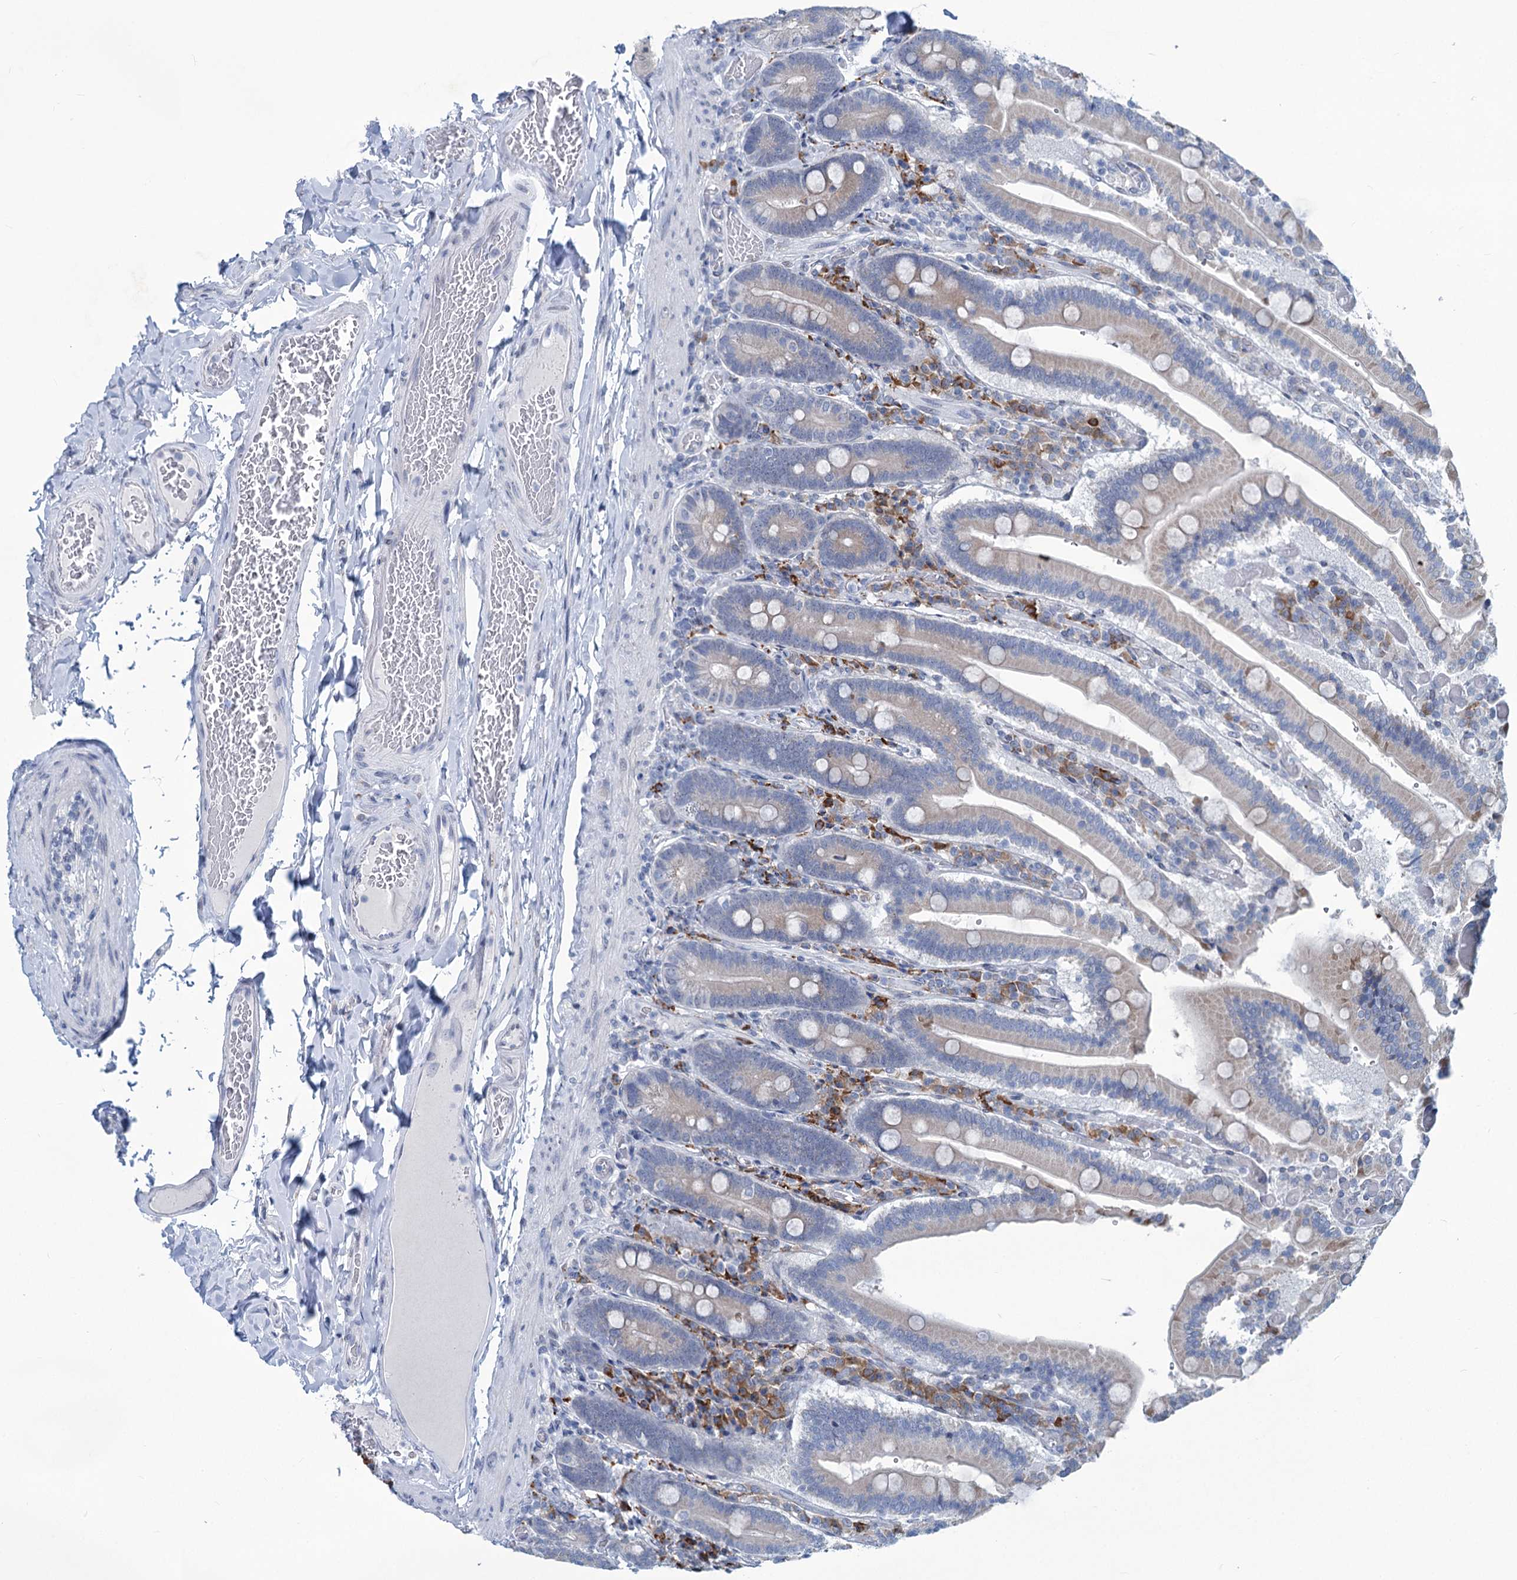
{"staining": {"intensity": "moderate", "quantity": "25%-75%", "location": "cytoplasmic/membranous"}, "tissue": "duodenum", "cell_type": "Glandular cells", "image_type": "normal", "snomed": [{"axis": "morphology", "description": "Normal tissue, NOS"}, {"axis": "topography", "description": "Duodenum"}], "caption": "About 25%-75% of glandular cells in unremarkable human duodenum demonstrate moderate cytoplasmic/membranous protein staining as visualized by brown immunohistochemical staining.", "gene": "NEU3", "patient": {"sex": "female", "age": 62}}